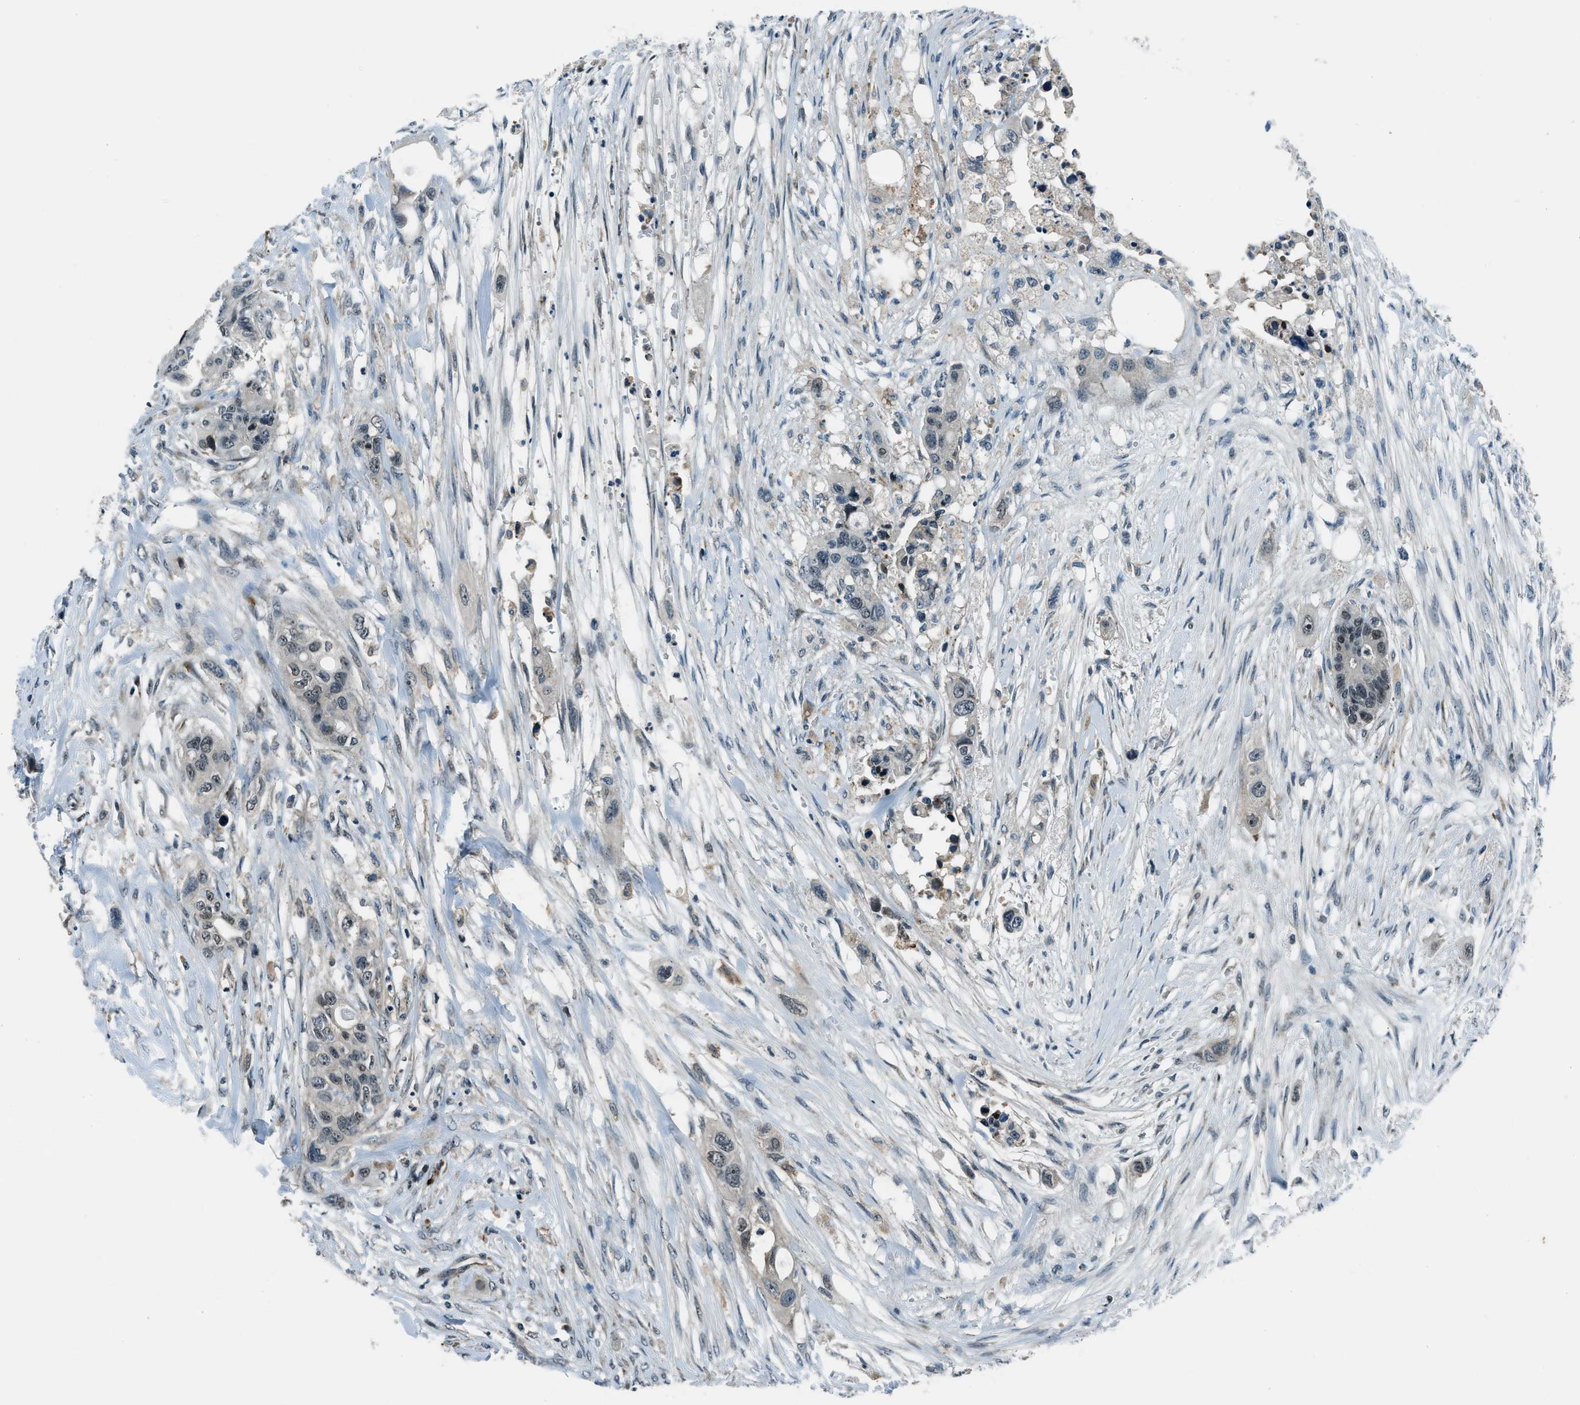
{"staining": {"intensity": "moderate", "quantity": "<25%", "location": "nuclear"}, "tissue": "colorectal cancer", "cell_type": "Tumor cells", "image_type": "cancer", "snomed": [{"axis": "morphology", "description": "Adenocarcinoma, NOS"}, {"axis": "topography", "description": "Colon"}], "caption": "Immunohistochemical staining of human adenocarcinoma (colorectal) exhibits low levels of moderate nuclear protein positivity in approximately <25% of tumor cells.", "gene": "ACTL9", "patient": {"sex": "female", "age": 57}}